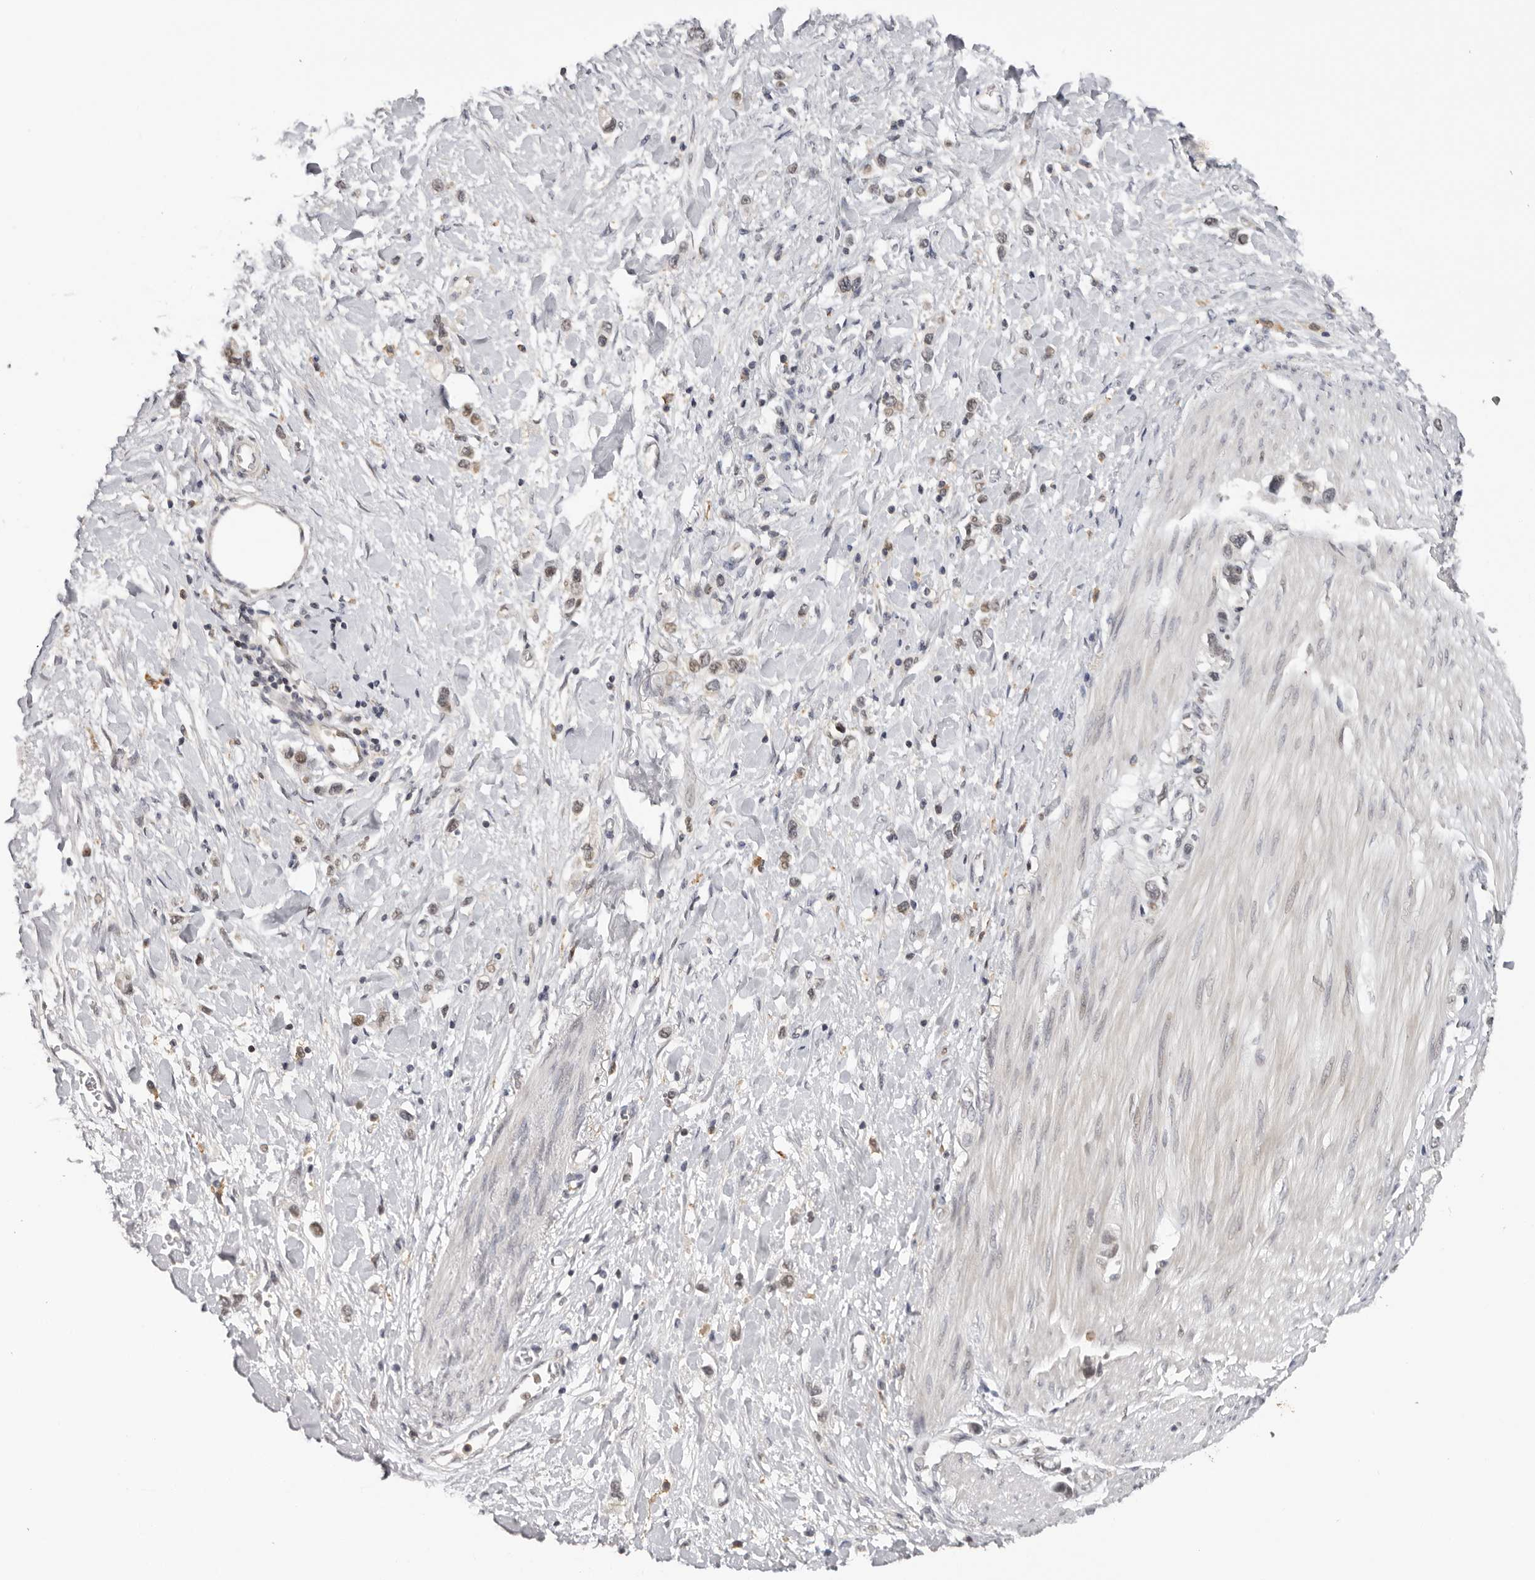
{"staining": {"intensity": "negative", "quantity": "none", "location": "none"}, "tissue": "stomach cancer", "cell_type": "Tumor cells", "image_type": "cancer", "snomed": [{"axis": "morphology", "description": "Adenocarcinoma, NOS"}, {"axis": "topography", "description": "Stomach"}], "caption": "Stomach cancer was stained to show a protein in brown. There is no significant positivity in tumor cells. (Brightfield microscopy of DAB immunohistochemistry at high magnification).", "gene": "KIF2B", "patient": {"sex": "female", "age": 65}}